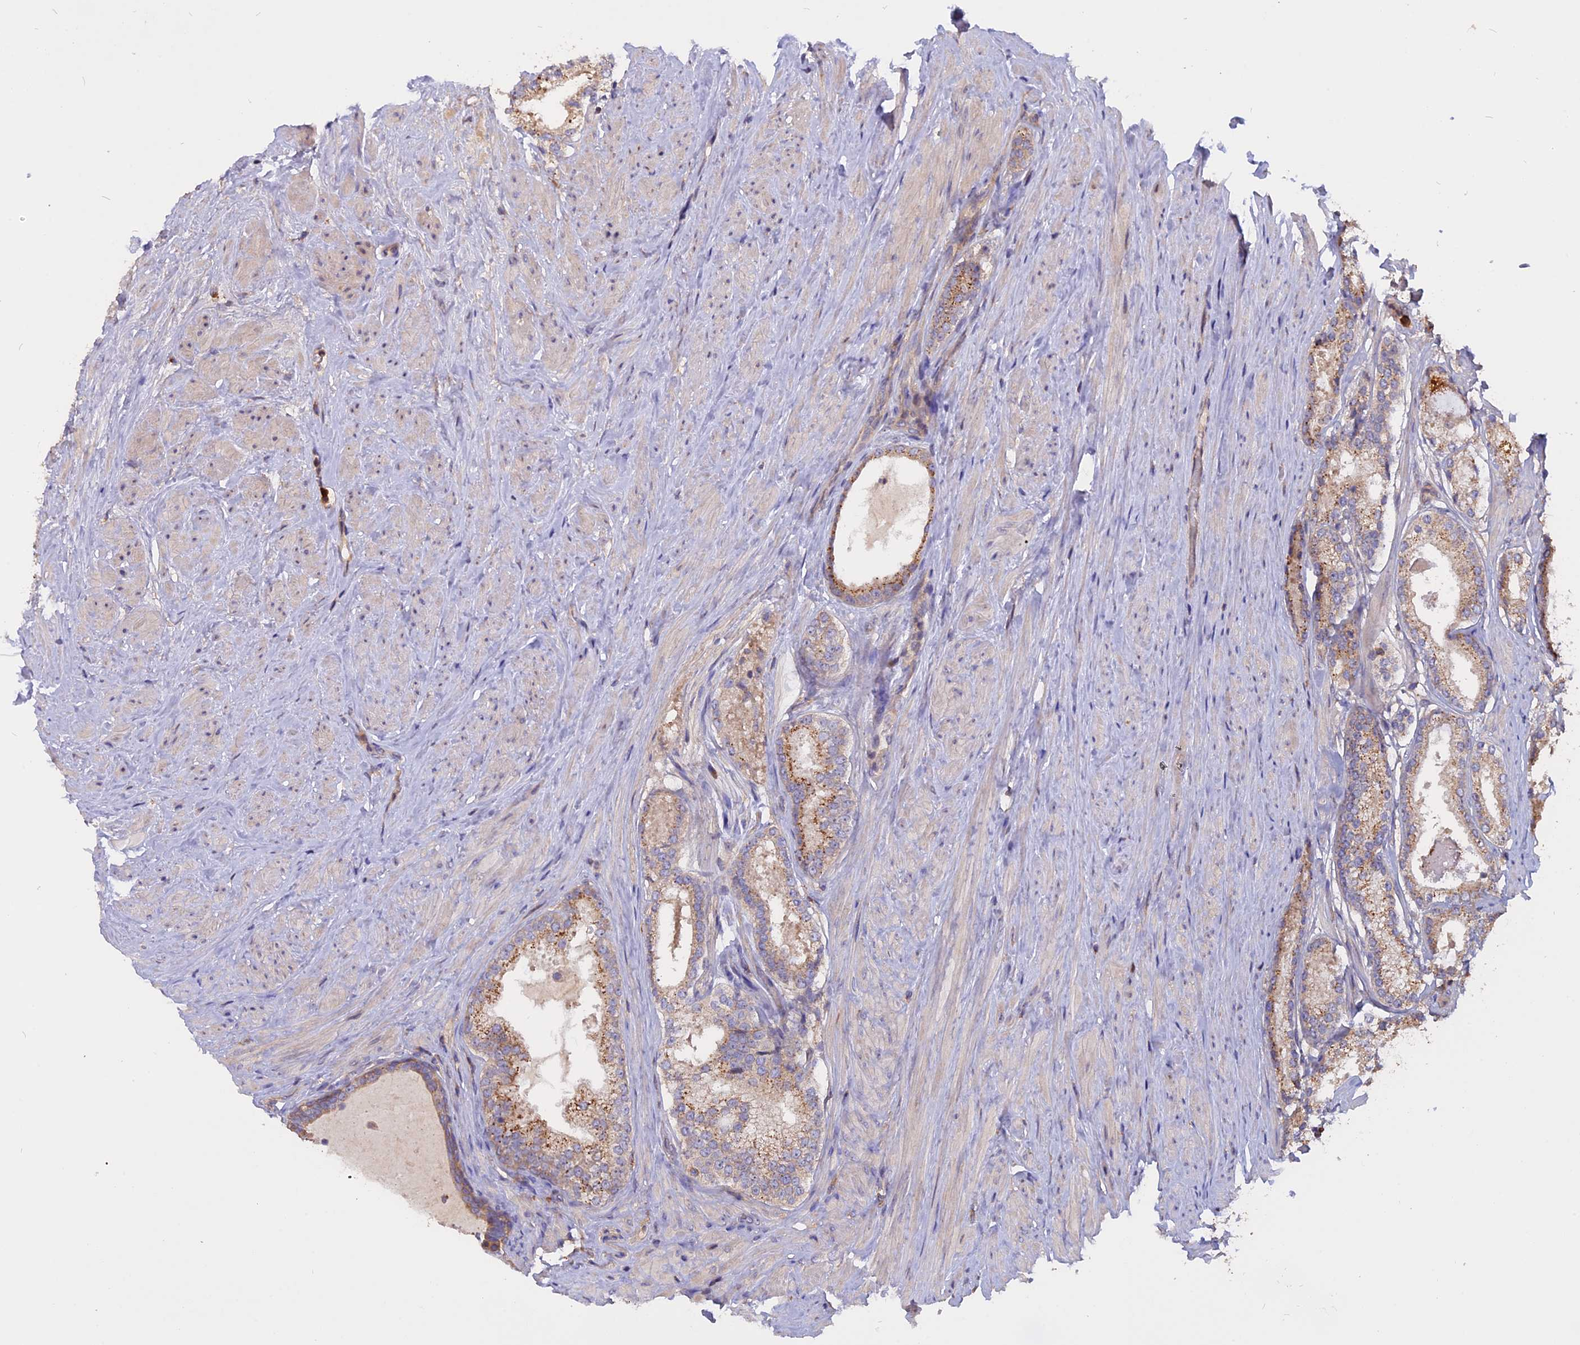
{"staining": {"intensity": "moderate", "quantity": "25%-75%", "location": "cytoplasmic/membranous"}, "tissue": "prostate cancer", "cell_type": "Tumor cells", "image_type": "cancer", "snomed": [{"axis": "morphology", "description": "Adenocarcinoma, Low grade"}, {"axis": "topography", "description": "Prostate"}], "caption": "Brown immunohistochemical staining in human prostate cancer displays moderate cytoplasmic/membranous staining in about 25%-75% of tumor cells. (DAB (3,3'-diaminobenzidine) = brown stain, brightfield microscopy at high magnification).", "gene": "CARMIL2", "patient": {"sex": "male", "age": 68}}